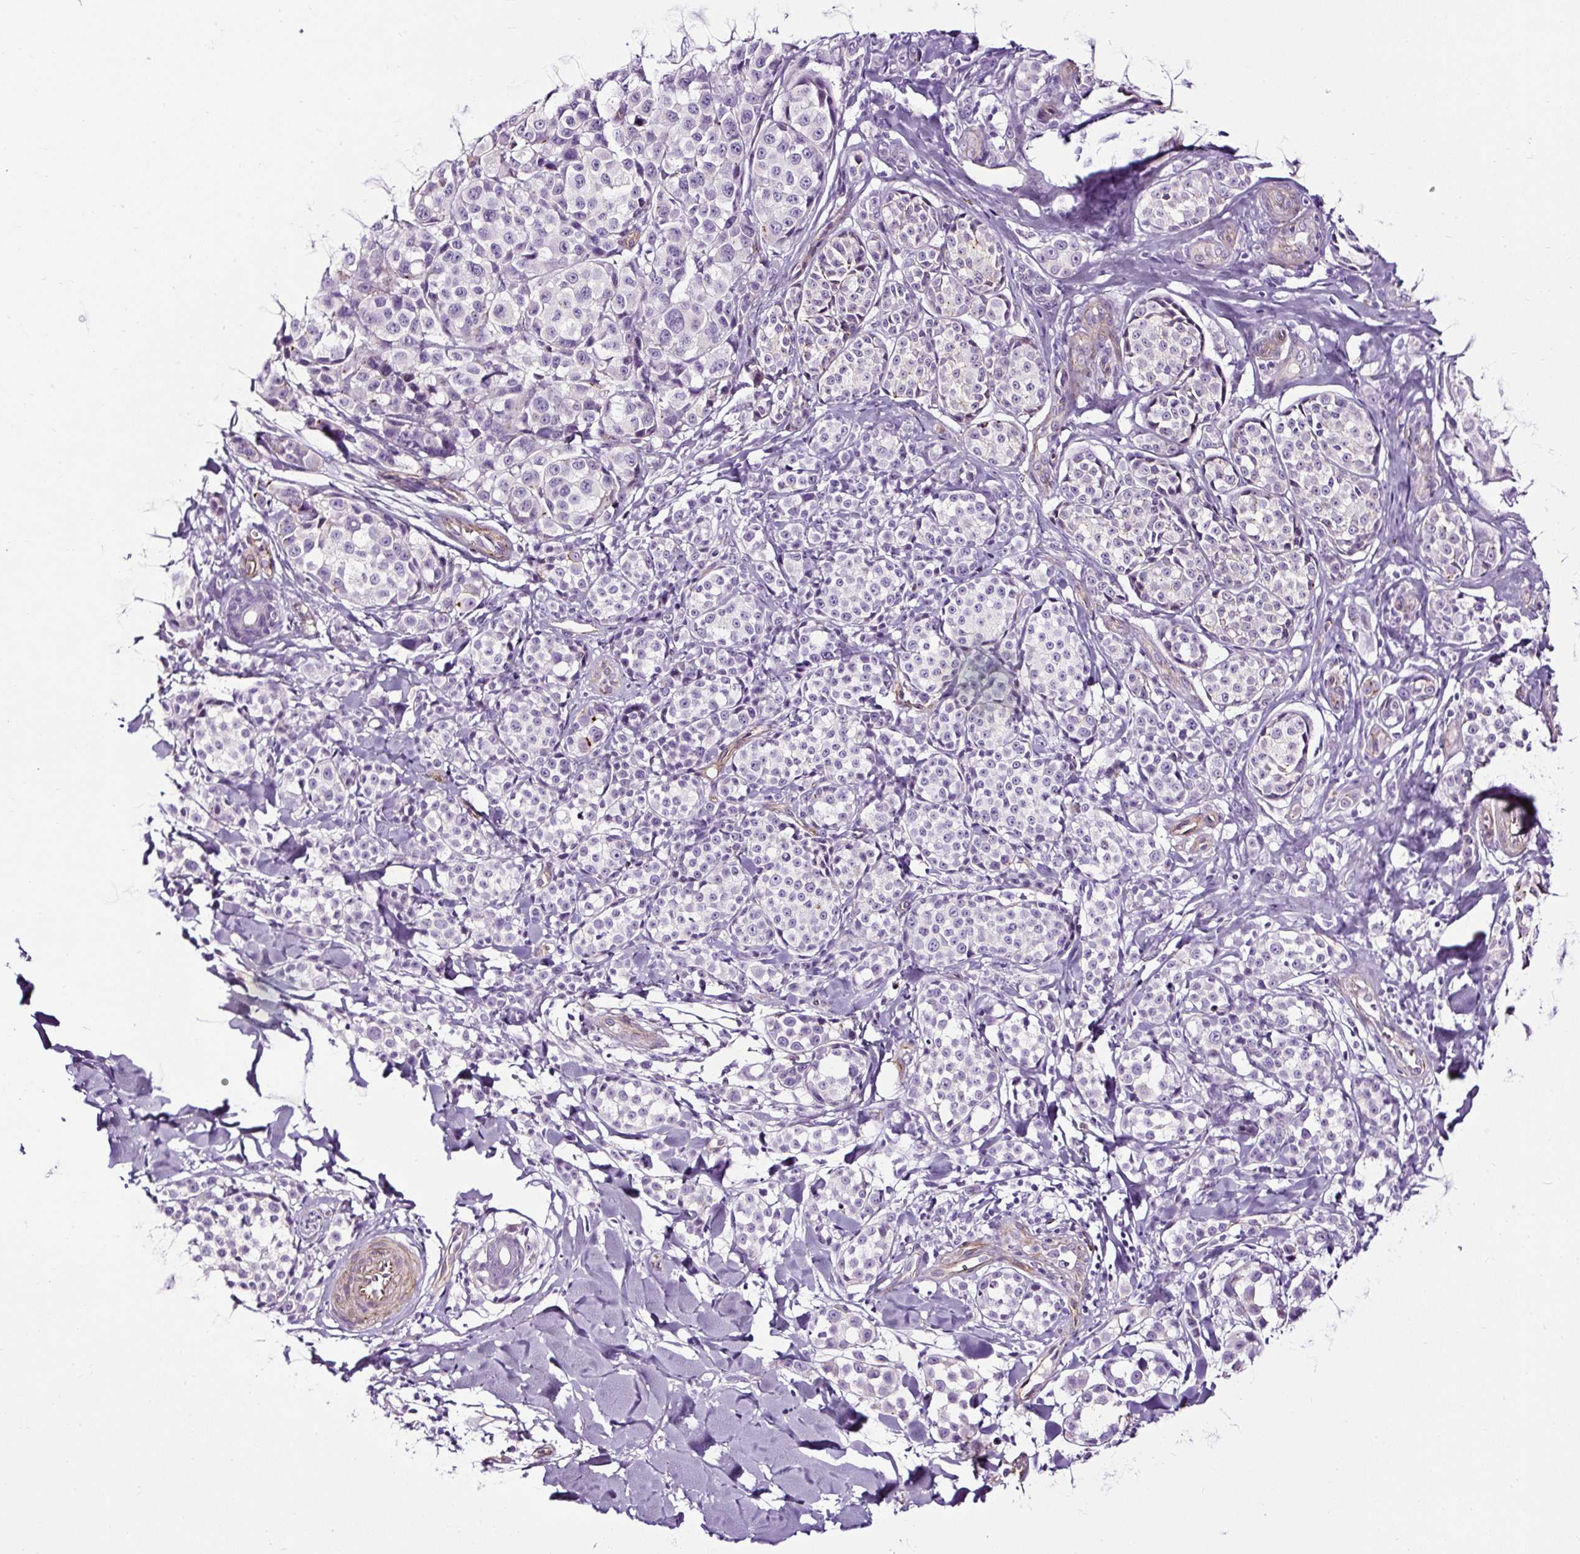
{"staining": {"intensity": "negative", "quantity": "none", "location": "none"}, "tissue": "melanoma", "cell_type": "Tumor cells", "image_type": "cancer", "snomed": [{"axis": "morphology", "description": "Malignant melanoma, NOS"}, {"axis": "topography", "description": "Skin"}], "caption": "IHC photomicrograph of neoplastic tissue: malignant melanoma stained with DAB (3,3'-diaminobenzidine) shows no significant protein expression in tumor cells.", "gene": "SLC7A8", "patient": {"sex": "female", "age": 35}}